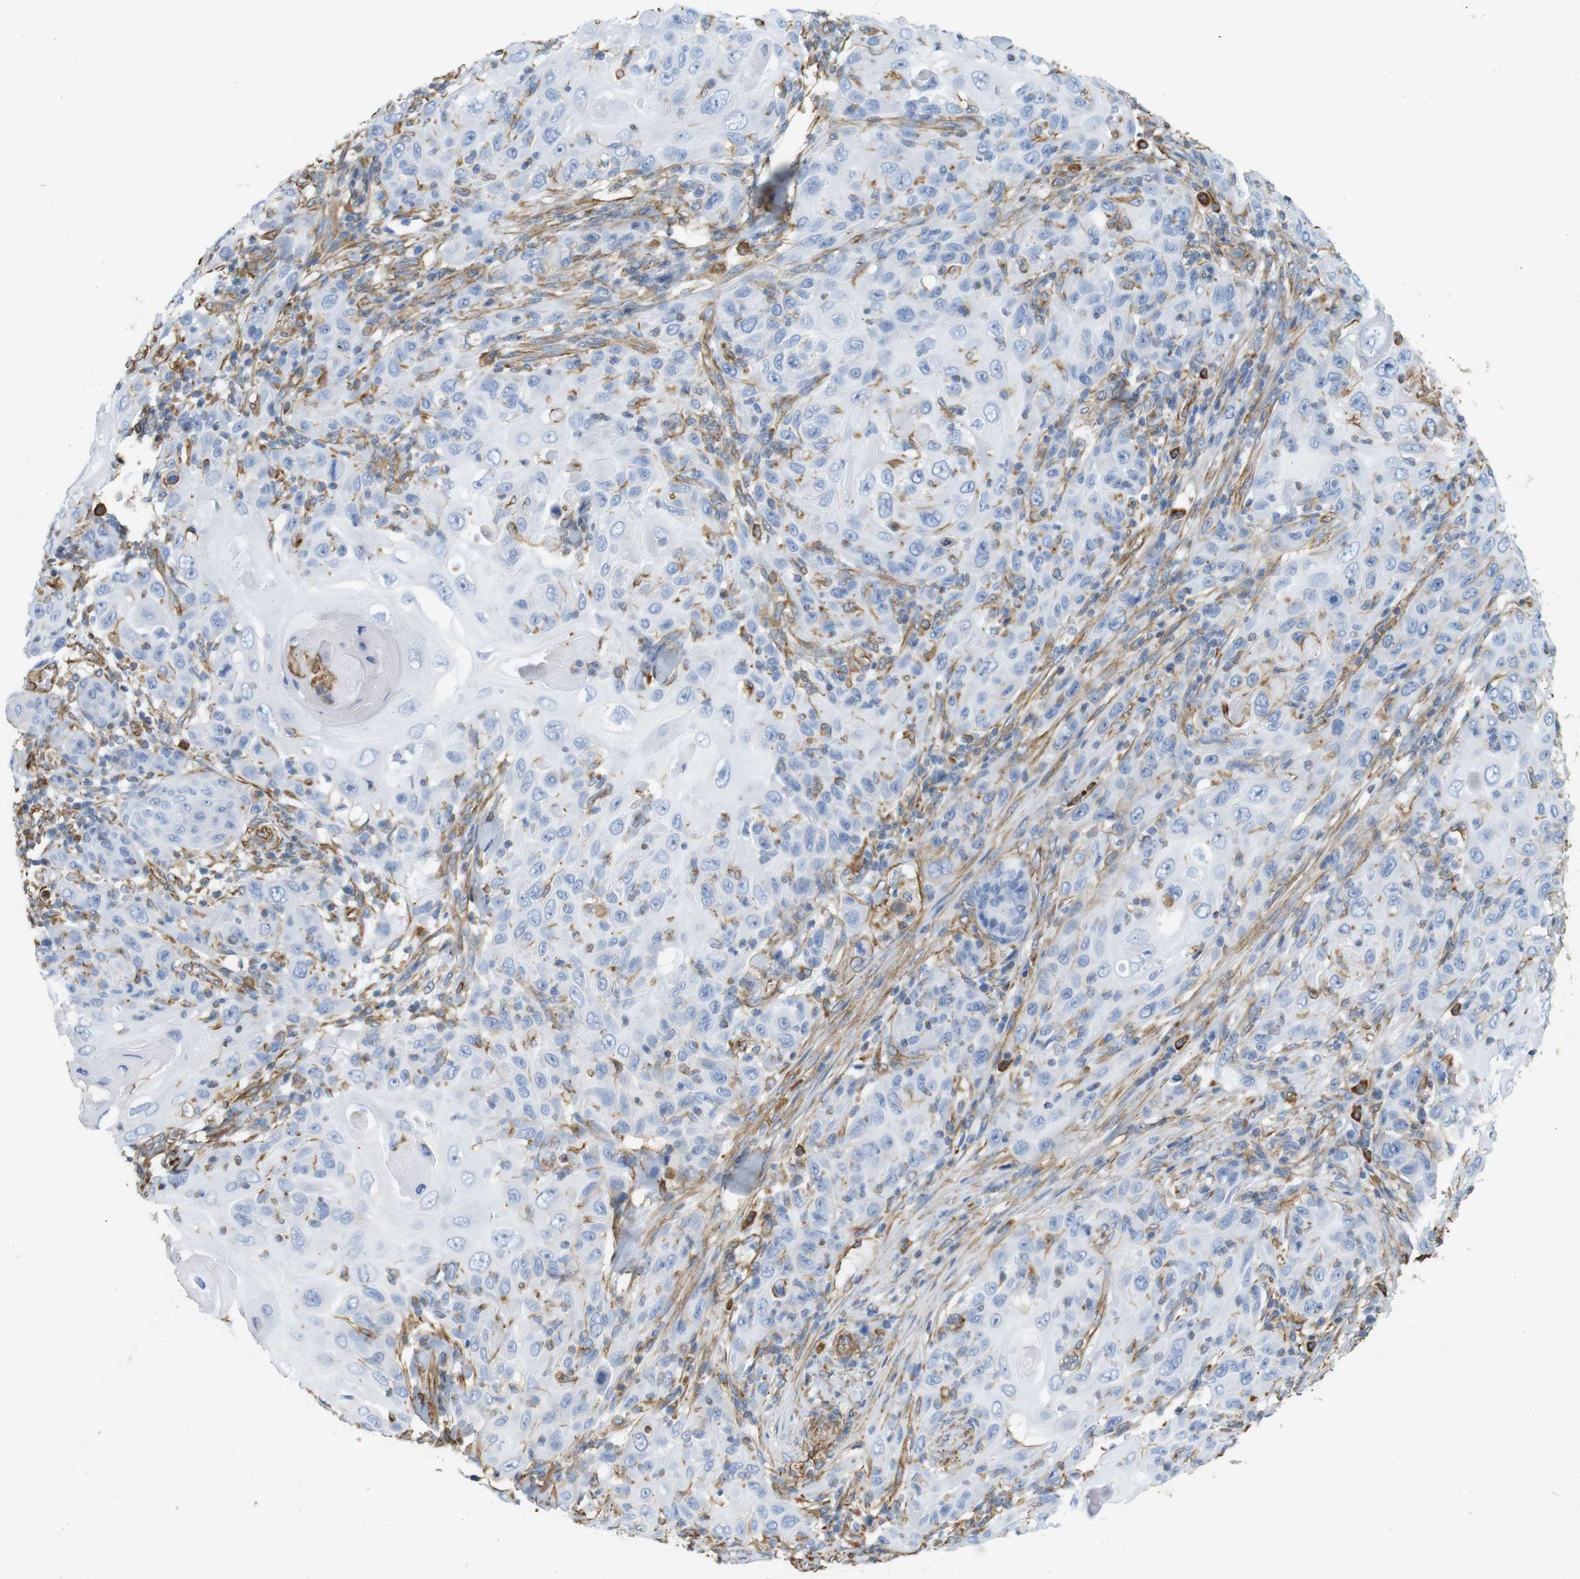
{"staining": {"intensity": "negative", "quantity": "none", "location": "none"}, "tissue": "skin cancer", "cell_type": "Tumor cells", "image_type": "cancer", "snomed": [{"axis": "morphology", "description": "Squamous cell carcinoma, NOS"}, {"axis": "topography", "description": "Skin"}], "caption": "High magnification brightfield microscopy of skin squamous cell carcinoma stained with DAB (3,3'-diaminobenzidine) (brown) and counterstained with hematoxylin (blue): tumor cells show no significant positivity.", "gene": "MS4A10", "patient": {"sex": "female", "age": 88}}